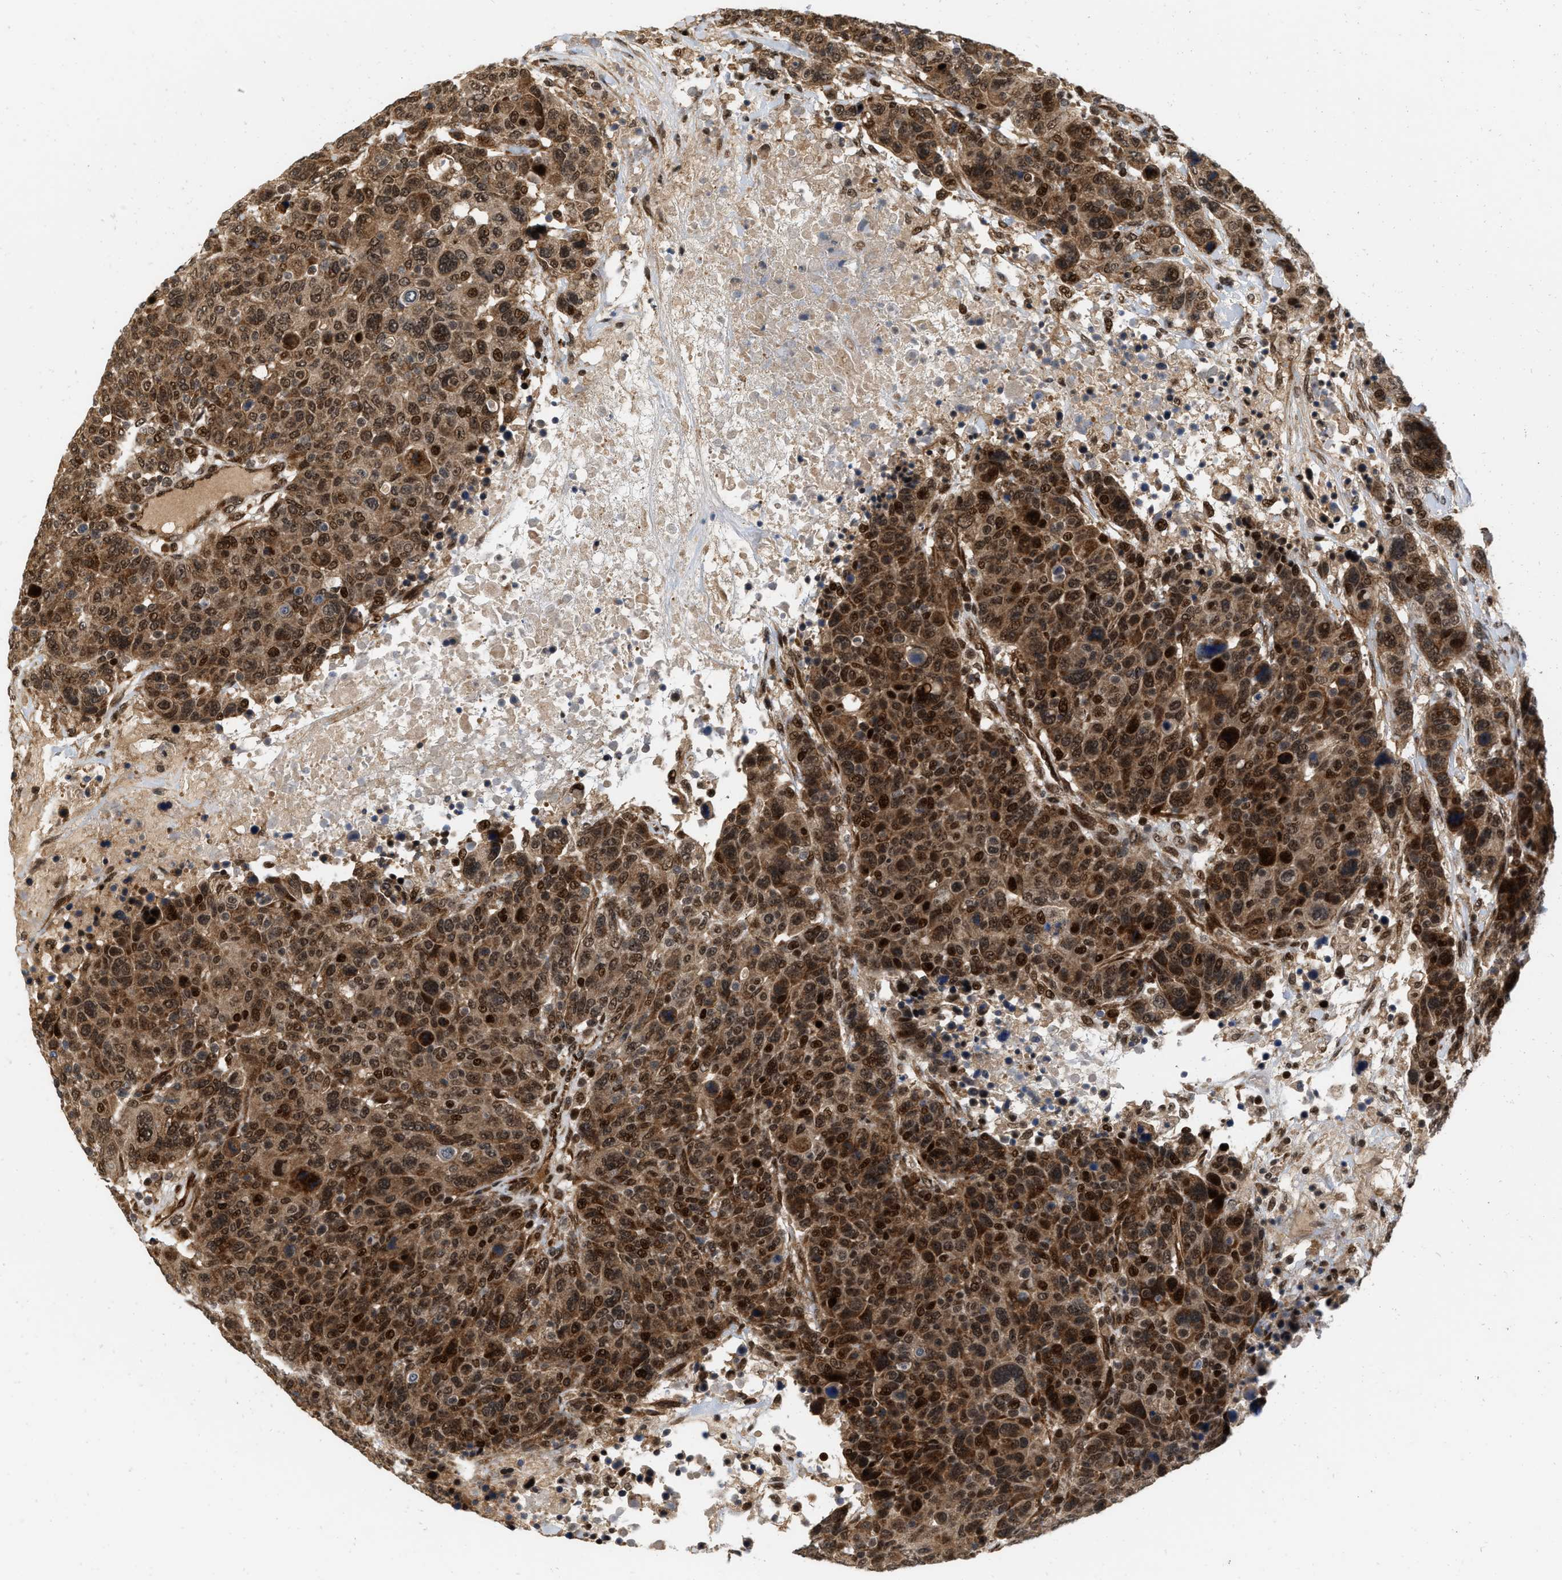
{"staining": {"intensity": "strong", "quantity": ">75%", "location": "cytoplasmic/membranous,nuclear"}, "tissue": "breast cancer", "cell_type": "Tumor cells", "image_type": "cancer", "snomed": [{"axis": "morphology", "description": "Duct carcinoma"}, {"axis": "topography", "description": "Breast"}], "caption": "The histopathology image demonstrates a brown stain indicating the presence of a protein in the cytoplasmic/membranous and nuclear of tumor cells in breast cancer (infiltrating ductal carcinoma). The protein of interest is stained brown, and the nuclei are stained in blue (DAB IHC with brightfield microscopy, high magnification).", "gene": "ANKRD11", "patient": {"sex": "female", "age": 37}}